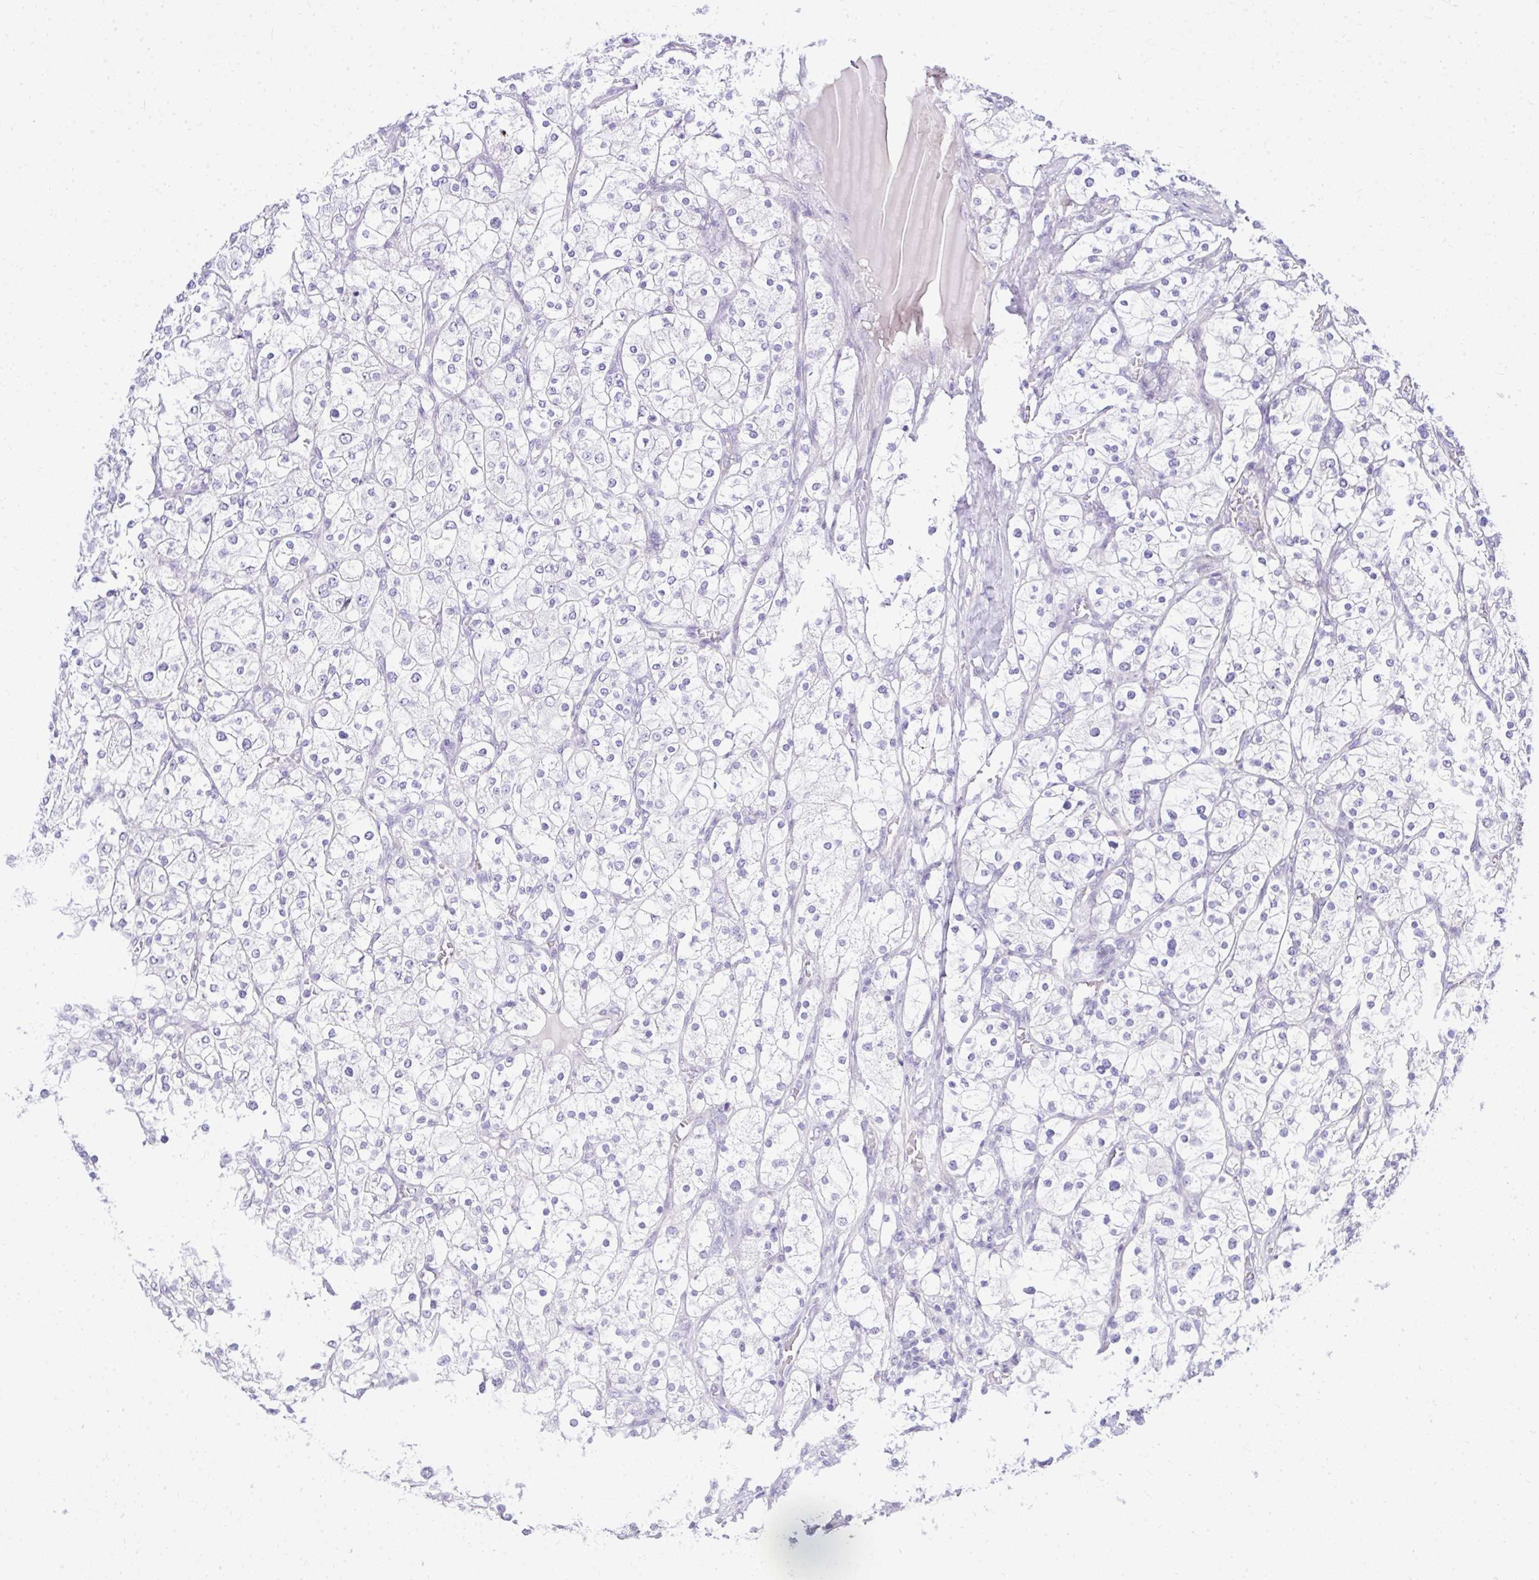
{"staining": {"intensity": "negative", "quantity": "none", "location": "none"}, "tissue": "renal cancer", "cell_type": "Tumor cells", "image_type": "cancer", "snomed": [{"axis": "morphology", "description": "Adenocarcinoma, NOS"}, {"axis": "topography", "description": "Kidney"}], "caption": "A histopathology image of human renal adenocarcinoma is negative for staining in tumor cells. The staining is performed using DAB (3,3'-diaminobenzidine) brown chromogen with nuclei counter-stained in using hematoxylin.", "gene": "EID3", "patient": {"sex": "male", "age": 80}}